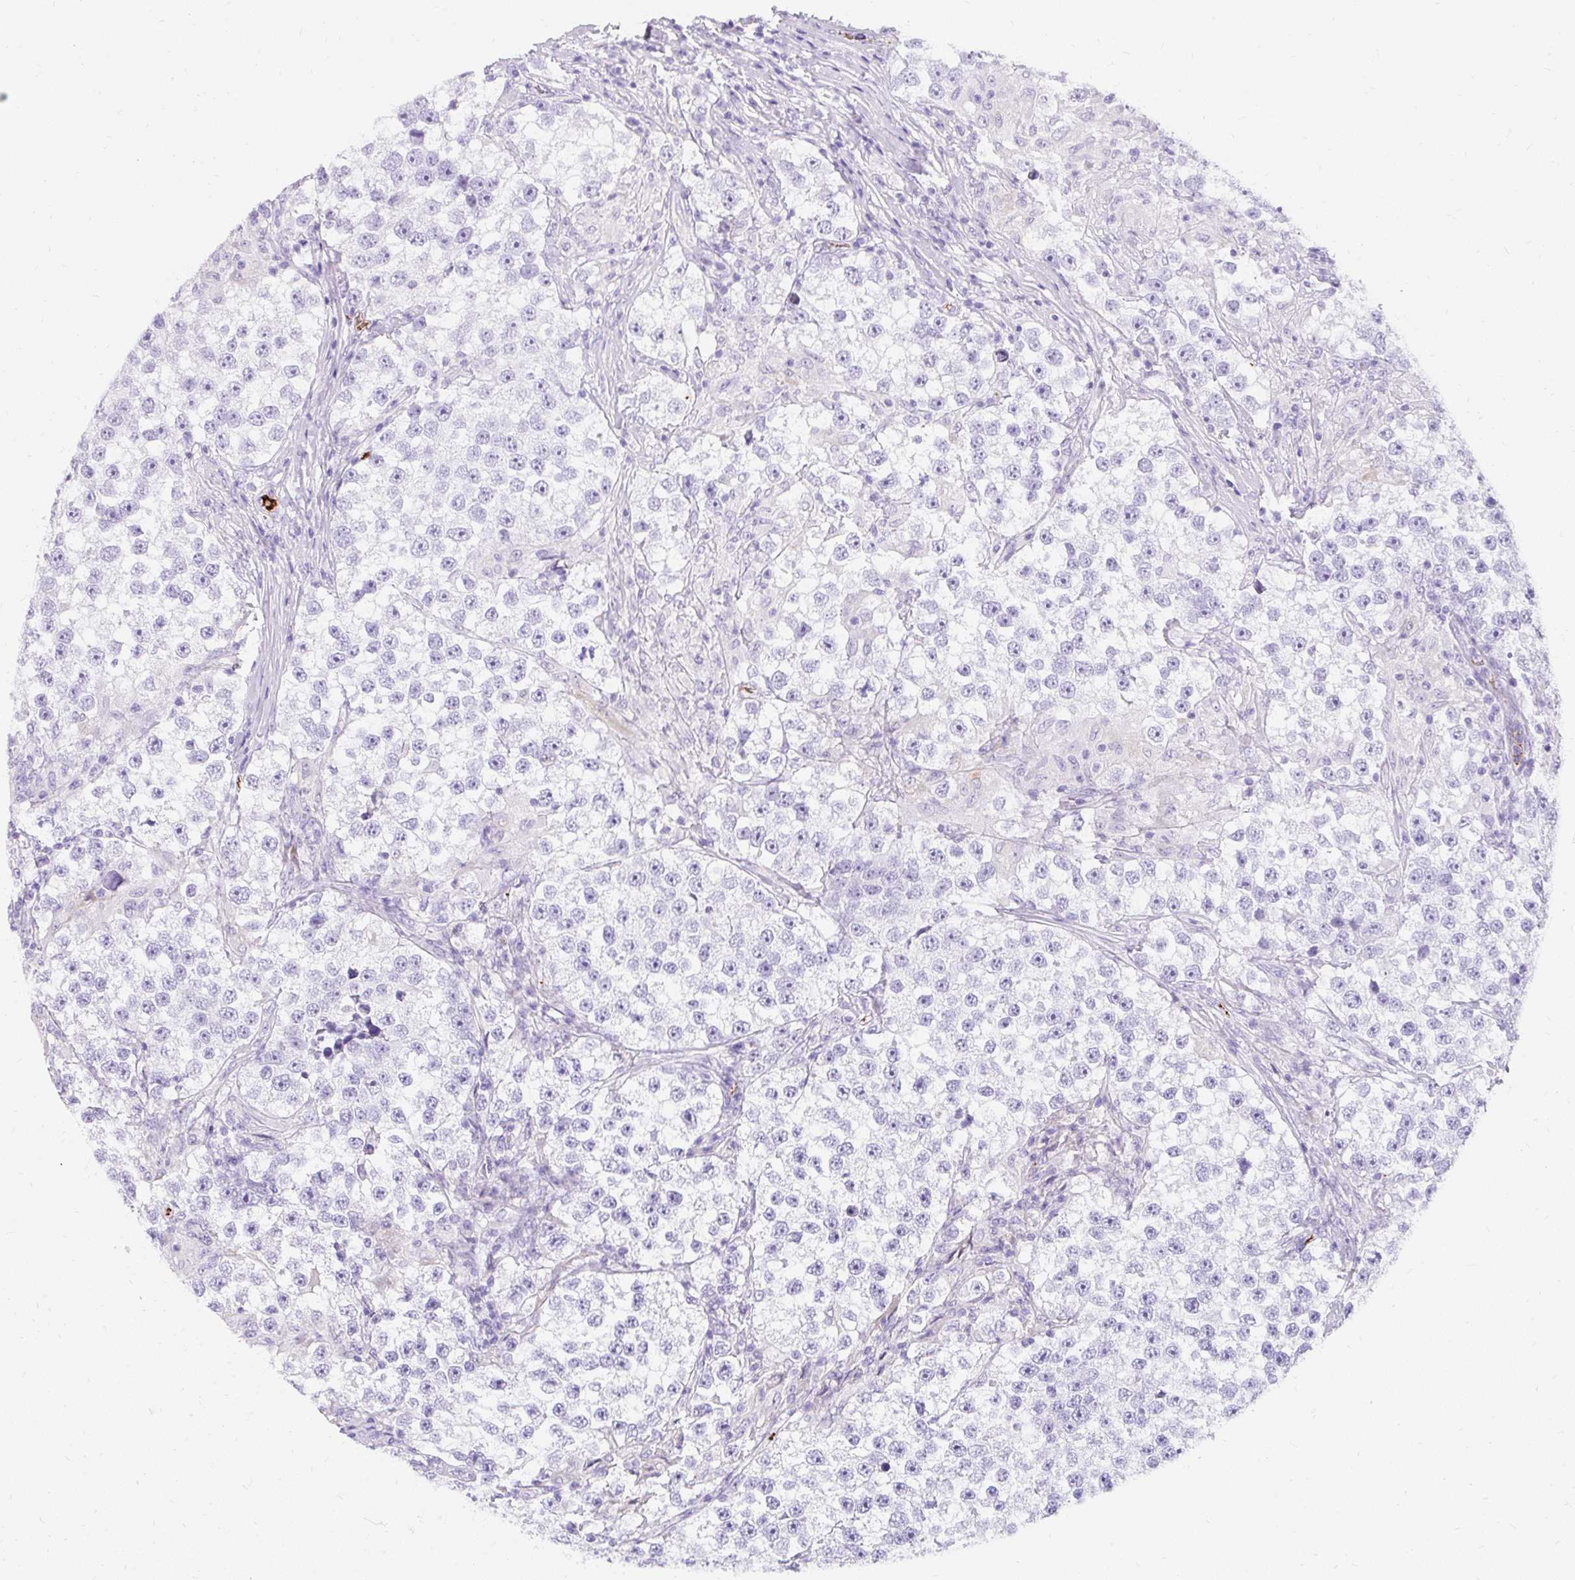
{"staining": {"intensity": "negative", "quantity": "none", "location": "none"}, "tissue": "testis cancer", "cell_type": "Tumor cells", "image_type": "cancer", "snomed": [{"axis": "morphology", "description": "Seminoma, NOS"}, {"axis": "topography", "description": "Testis"}], "caption": "Testis cancer was stained to show a protein in brown. There is no significant positivity in tumor cells. (Brightfield microscopy of DAB (3,3'-diaminobenzidine) immunohistochemistry (IHC) at high magnification).", "gene": "APOC4-APOC2", "patient": {"sex": "male", "age": 46}}